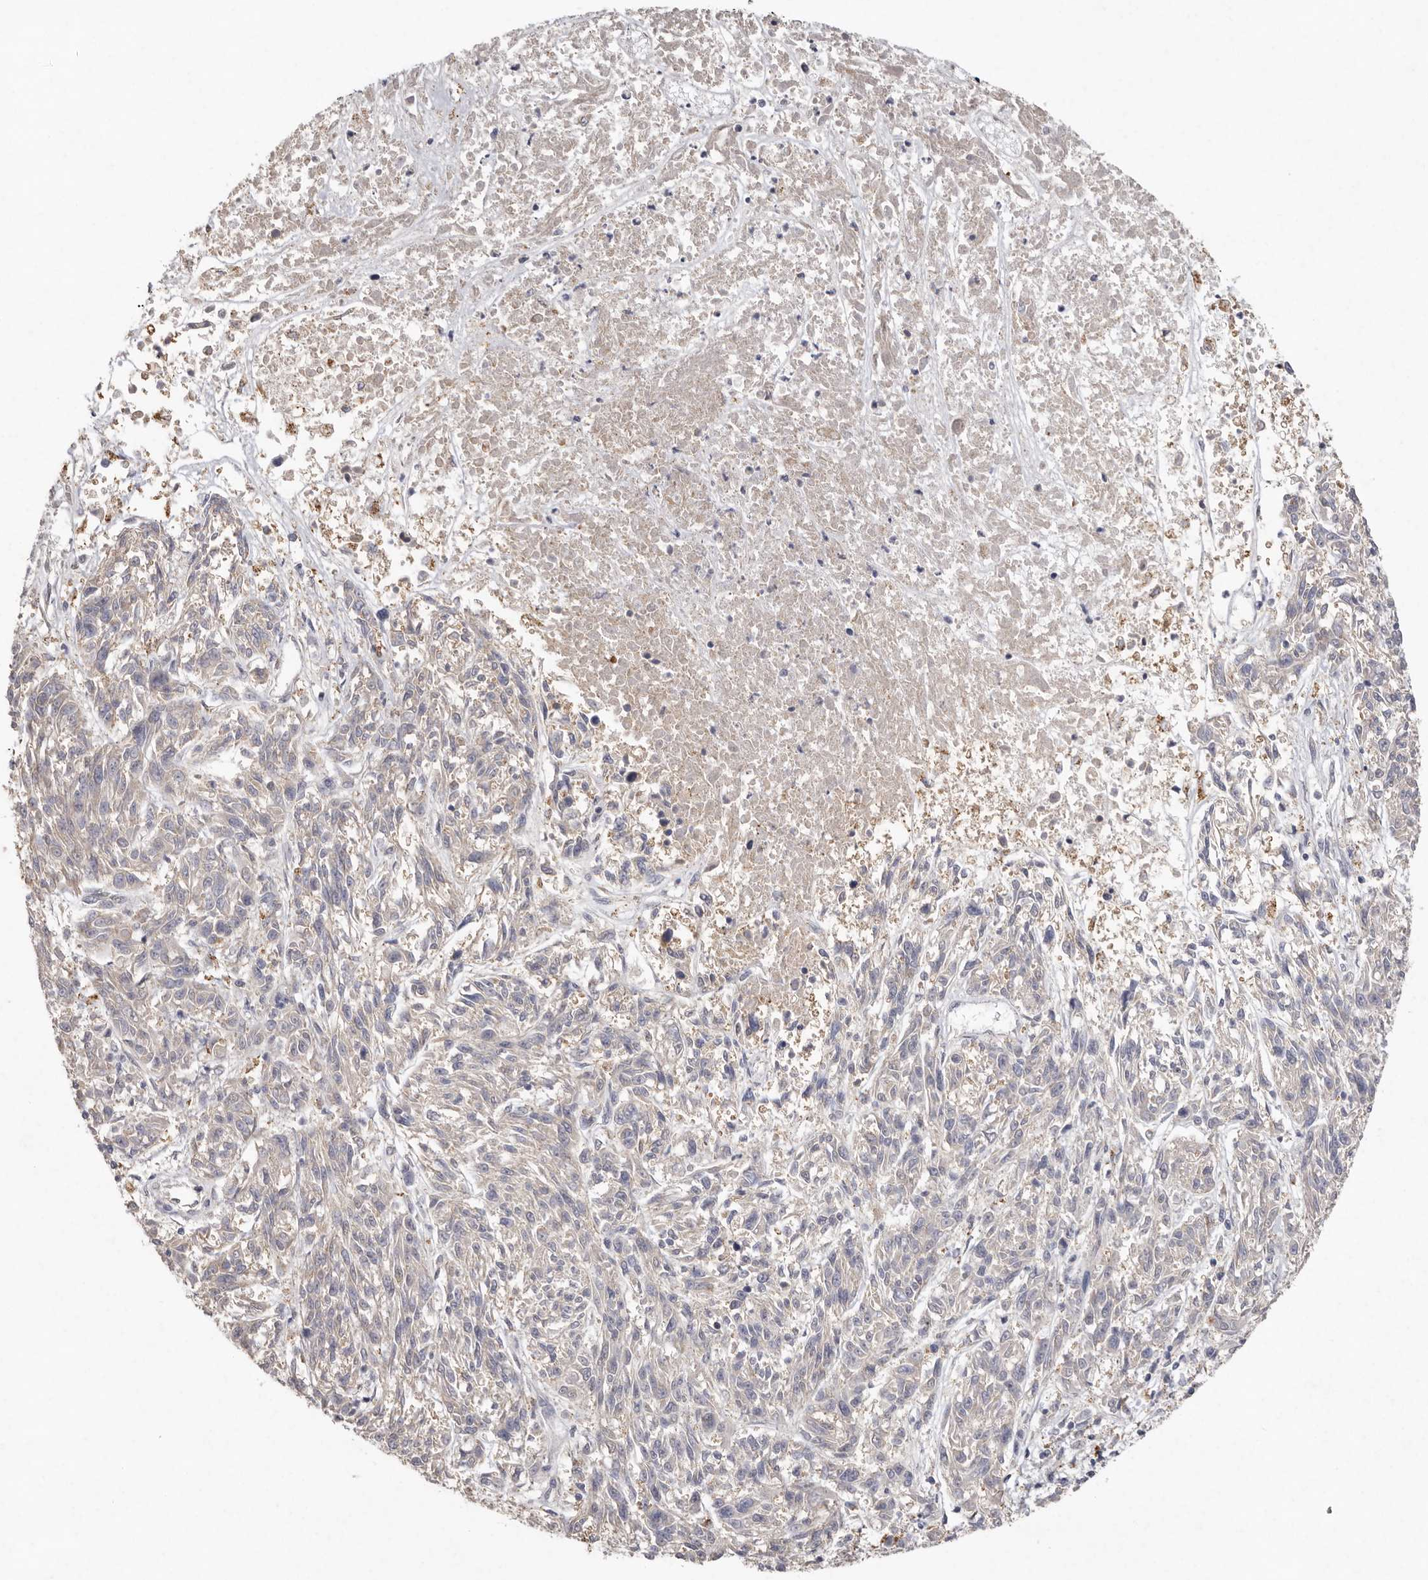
{"staining": {"intensity": "negative", "quantity": "none", "location": "none"}, "tissue": "melanoma", "cell_type": "Tumor cells", "image_type": "cancer", "snomed": [{"axis": "morphology", "description": "Malignant melanoma, NOS"}, {"axis": "topography", "description": "Skin"}], "caption": "DAB (3,3'-diaminobenzidine) immunohistochemical staining of malignant melanoma exhibits no significant expression in tumor cells.", "gene": "FAM185A", "patient": {"sex": "male", "age": 53}}